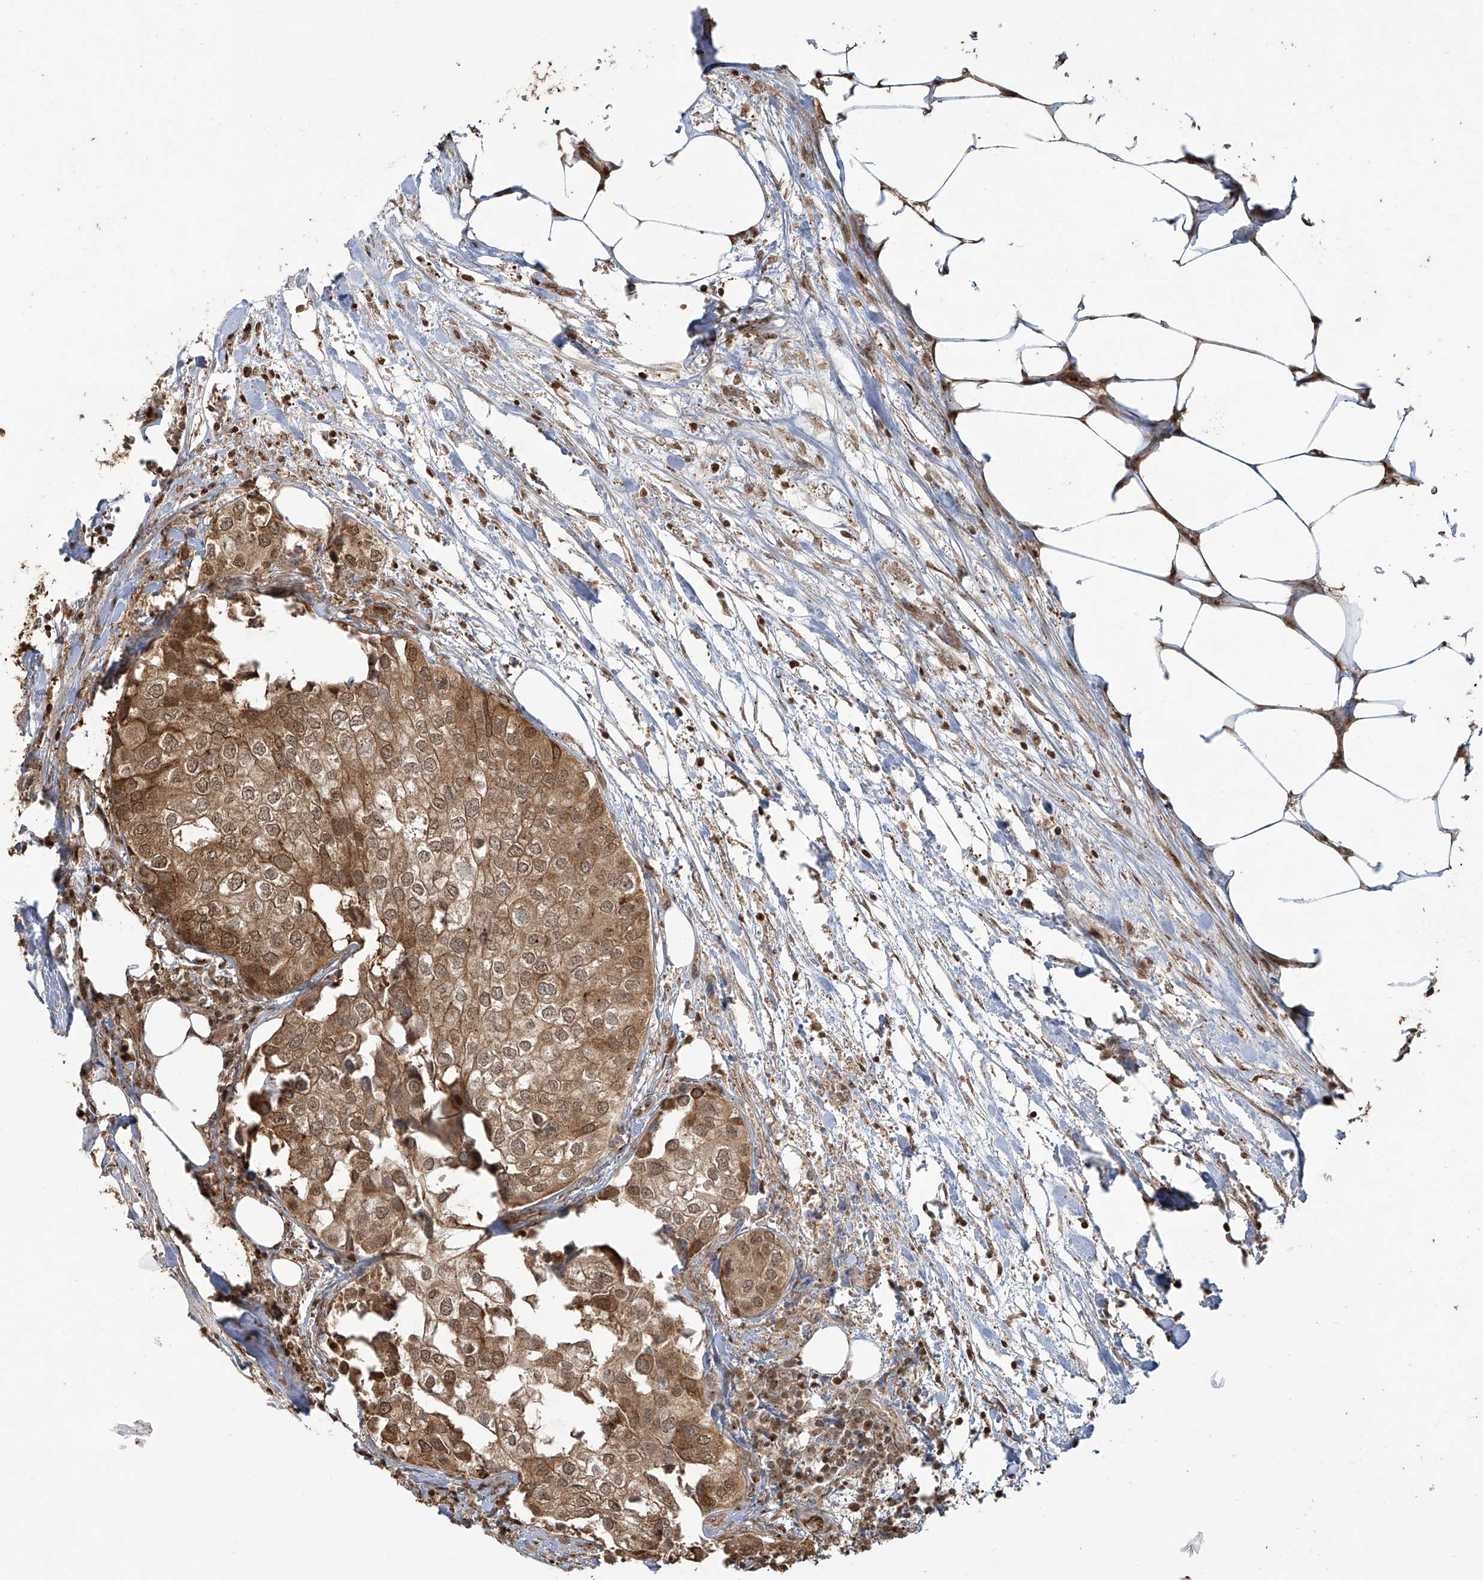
{"staining": {"intensity": "moderate", "quantity": ">75%", "location": "cytoplasmic/membranous,nuclear"}, "tissue": "urothelial cancer", "cell_type": "Tumor cells", "image_type": "cancer", "snomed": [{"axis": "morphology", "description": "Urothelial carcinoma, High grade"}, {"axis": "topography", "description": "Urinary bladder"}], "caption": "Brown immunohistochemical staining in urothelial cancer displays moderate cytoplasmic/membranous and nuclear staining in about >75% of tumor cells. The staining is performed using DAB brown chromogen to label protein expression. The nuclei are counter-stained blue using hematoxylin.", "gene": "VMP1", "patient": {"sex": "male", "age": 64}}